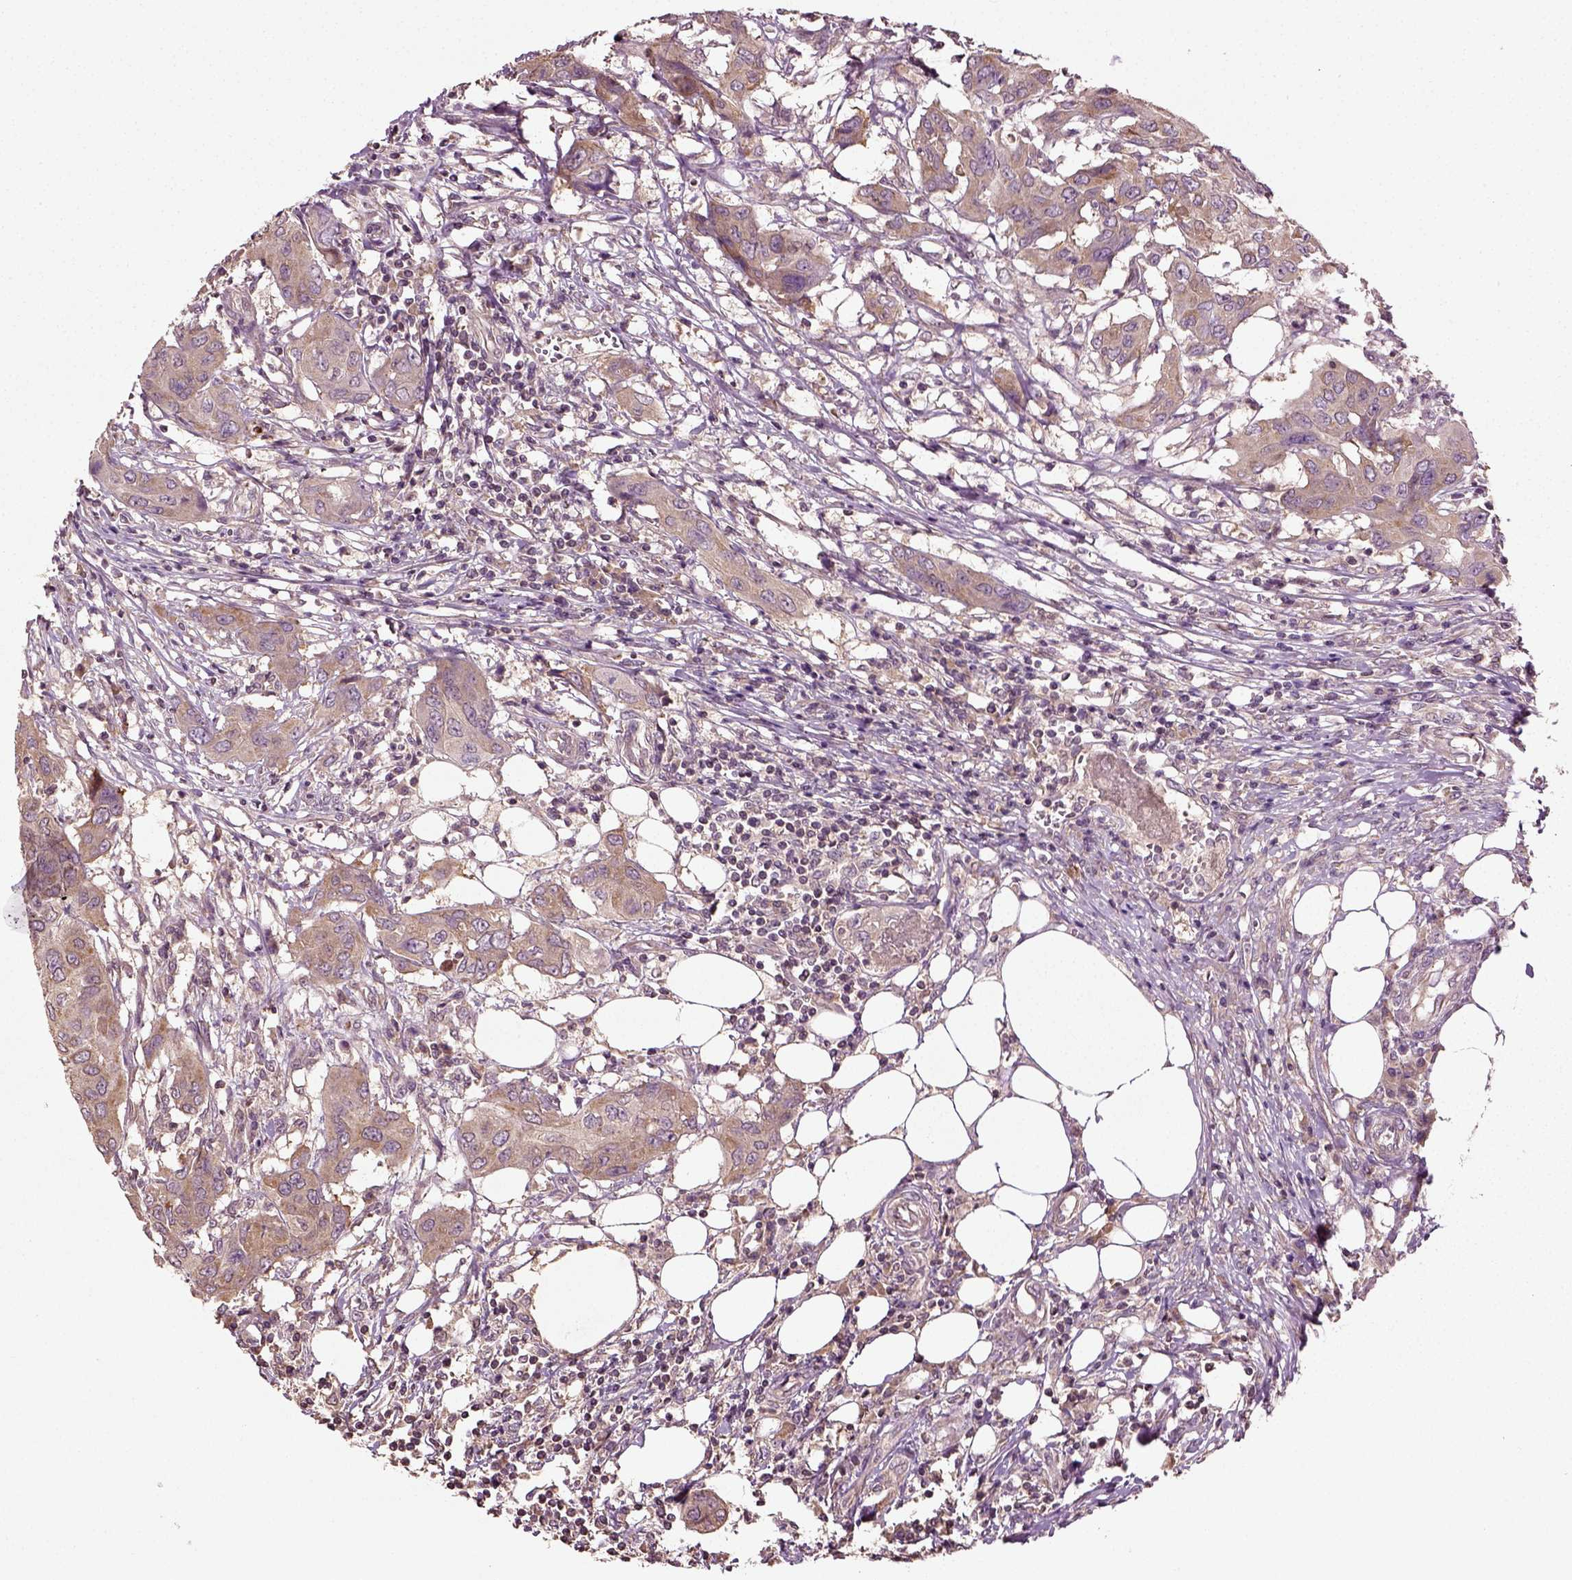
{"staining": {"intensity": "weak", "quantity": ">75%", "location": "cytoplasmic/membranous"}, "tissue": "urothelial cancer", "cell_type": "Tumor cells", "image_type": "cancer", "snomed": [{"axis": "morphology", "description": "Urothelial carcinoma, NOS"}, {"axis": "morphology", "description": "Urothelial carcinoma, High grade"}, {"axis": "topography", "description": "Urinary bladder"}], "caption": "High-grade urothelial carcinoma stained with DAB (3,3'-diaminobenzidine) IHC demonstrates low levels of weak cytoplasmic/membranous staining in about >75% of tumor cells.", "gene": "ERV3-1", "patient": {"sex": "male", "age": 63}}